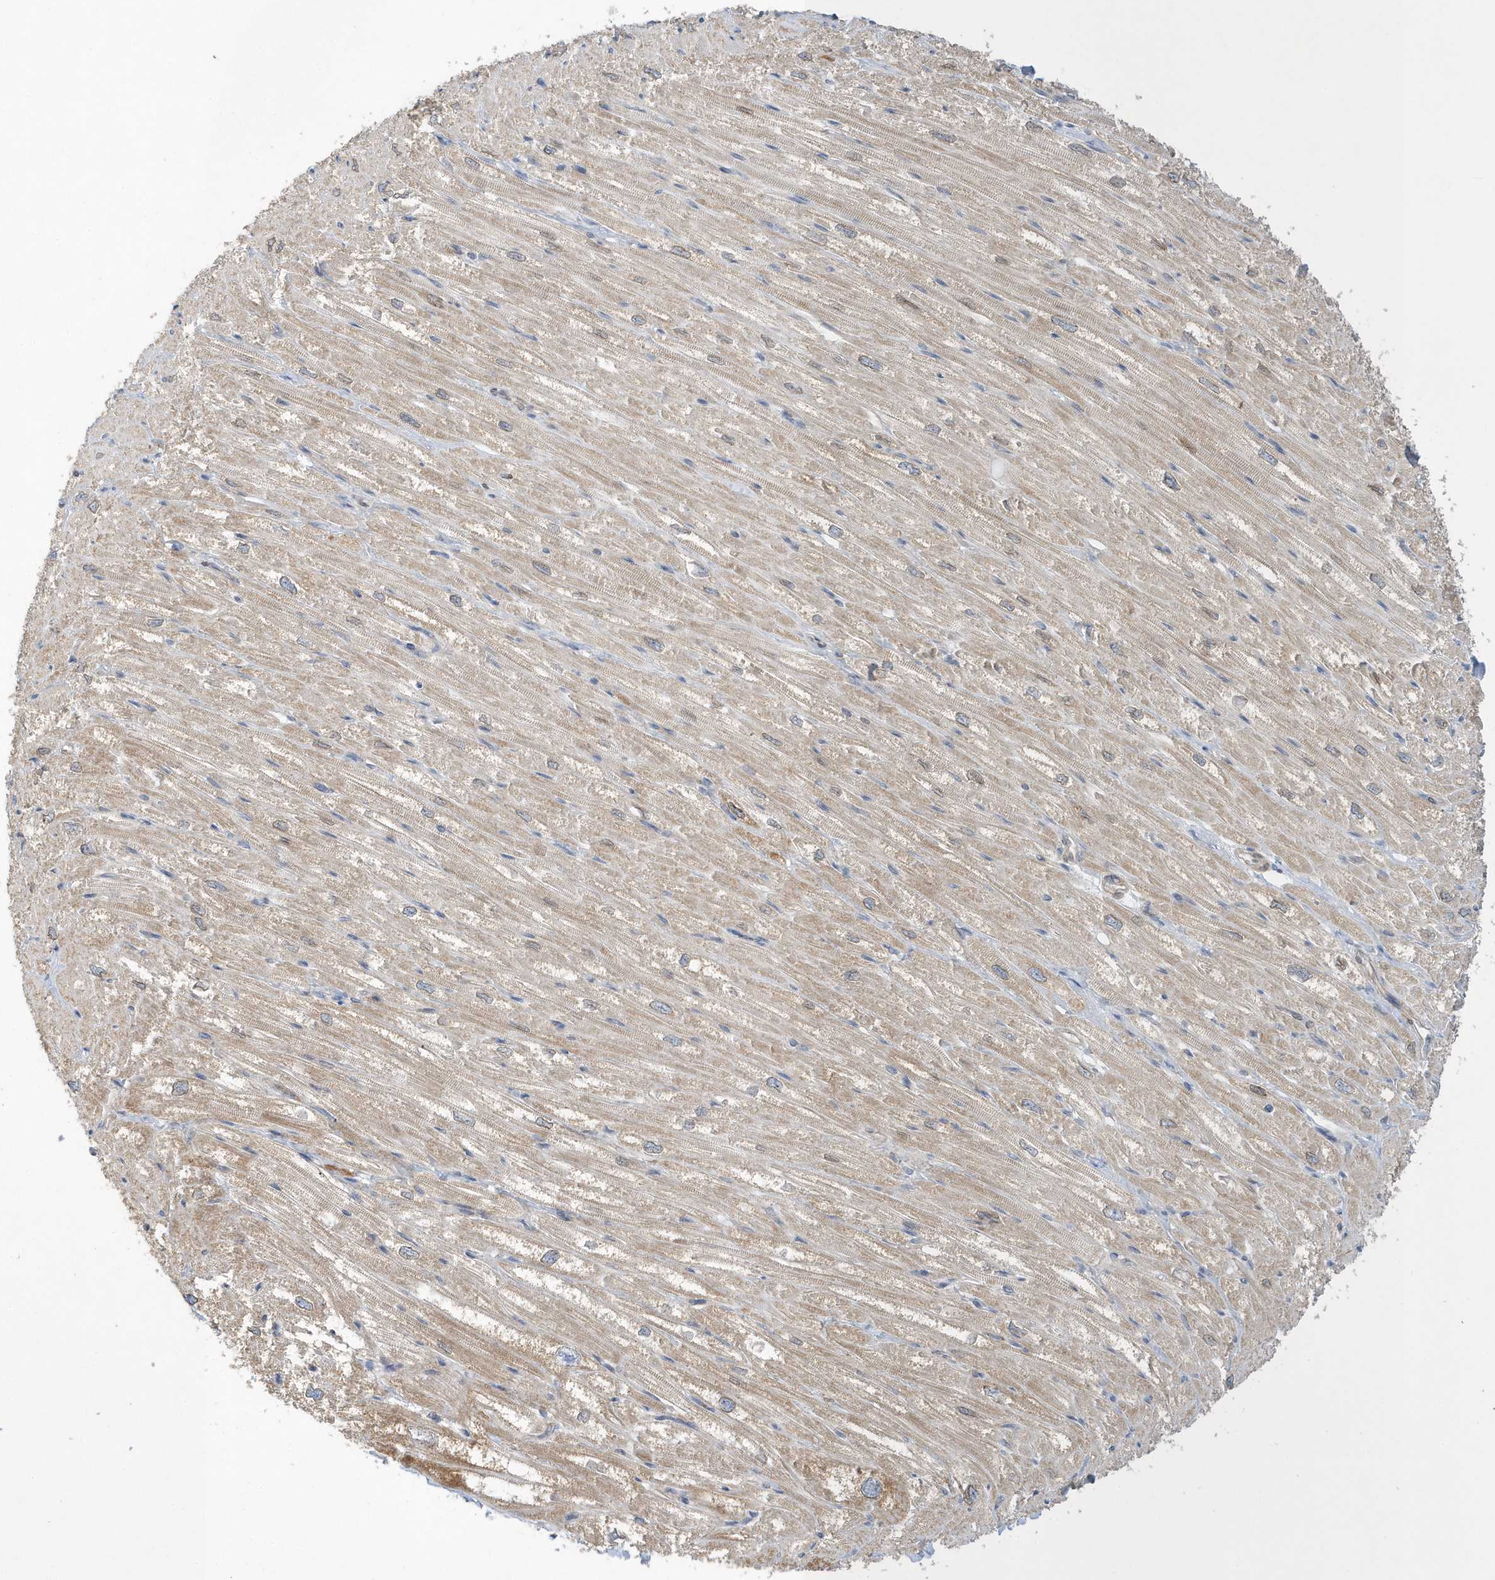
{"staining": {"intensity": "weak", "quantity": "25%-75%", "location": "cytoplasmic/membranous,nuclear"}, "tissue": "heart muscle", "cell_type": "Cardiomyocytes", "image_type": "normal", "snomed": [{"axis": "morphology", "description": "Normal tissue, NOS"}, {"axis": "topography", "description": "Heart"}], "caption": "Heart muscle stained with DAB immunohistochemistry (IHC) shows low levels of weak cytoplasmic/membranous,nuclear positivity in about 25%-75% of cardiomyocytes. The staining was performed using DAB, with brown indicating positive protein expression. Nuclei are stained blue with hematoxylin.", "gene": "SPATA5", "patient": {"sex": "male", "age": 50}}